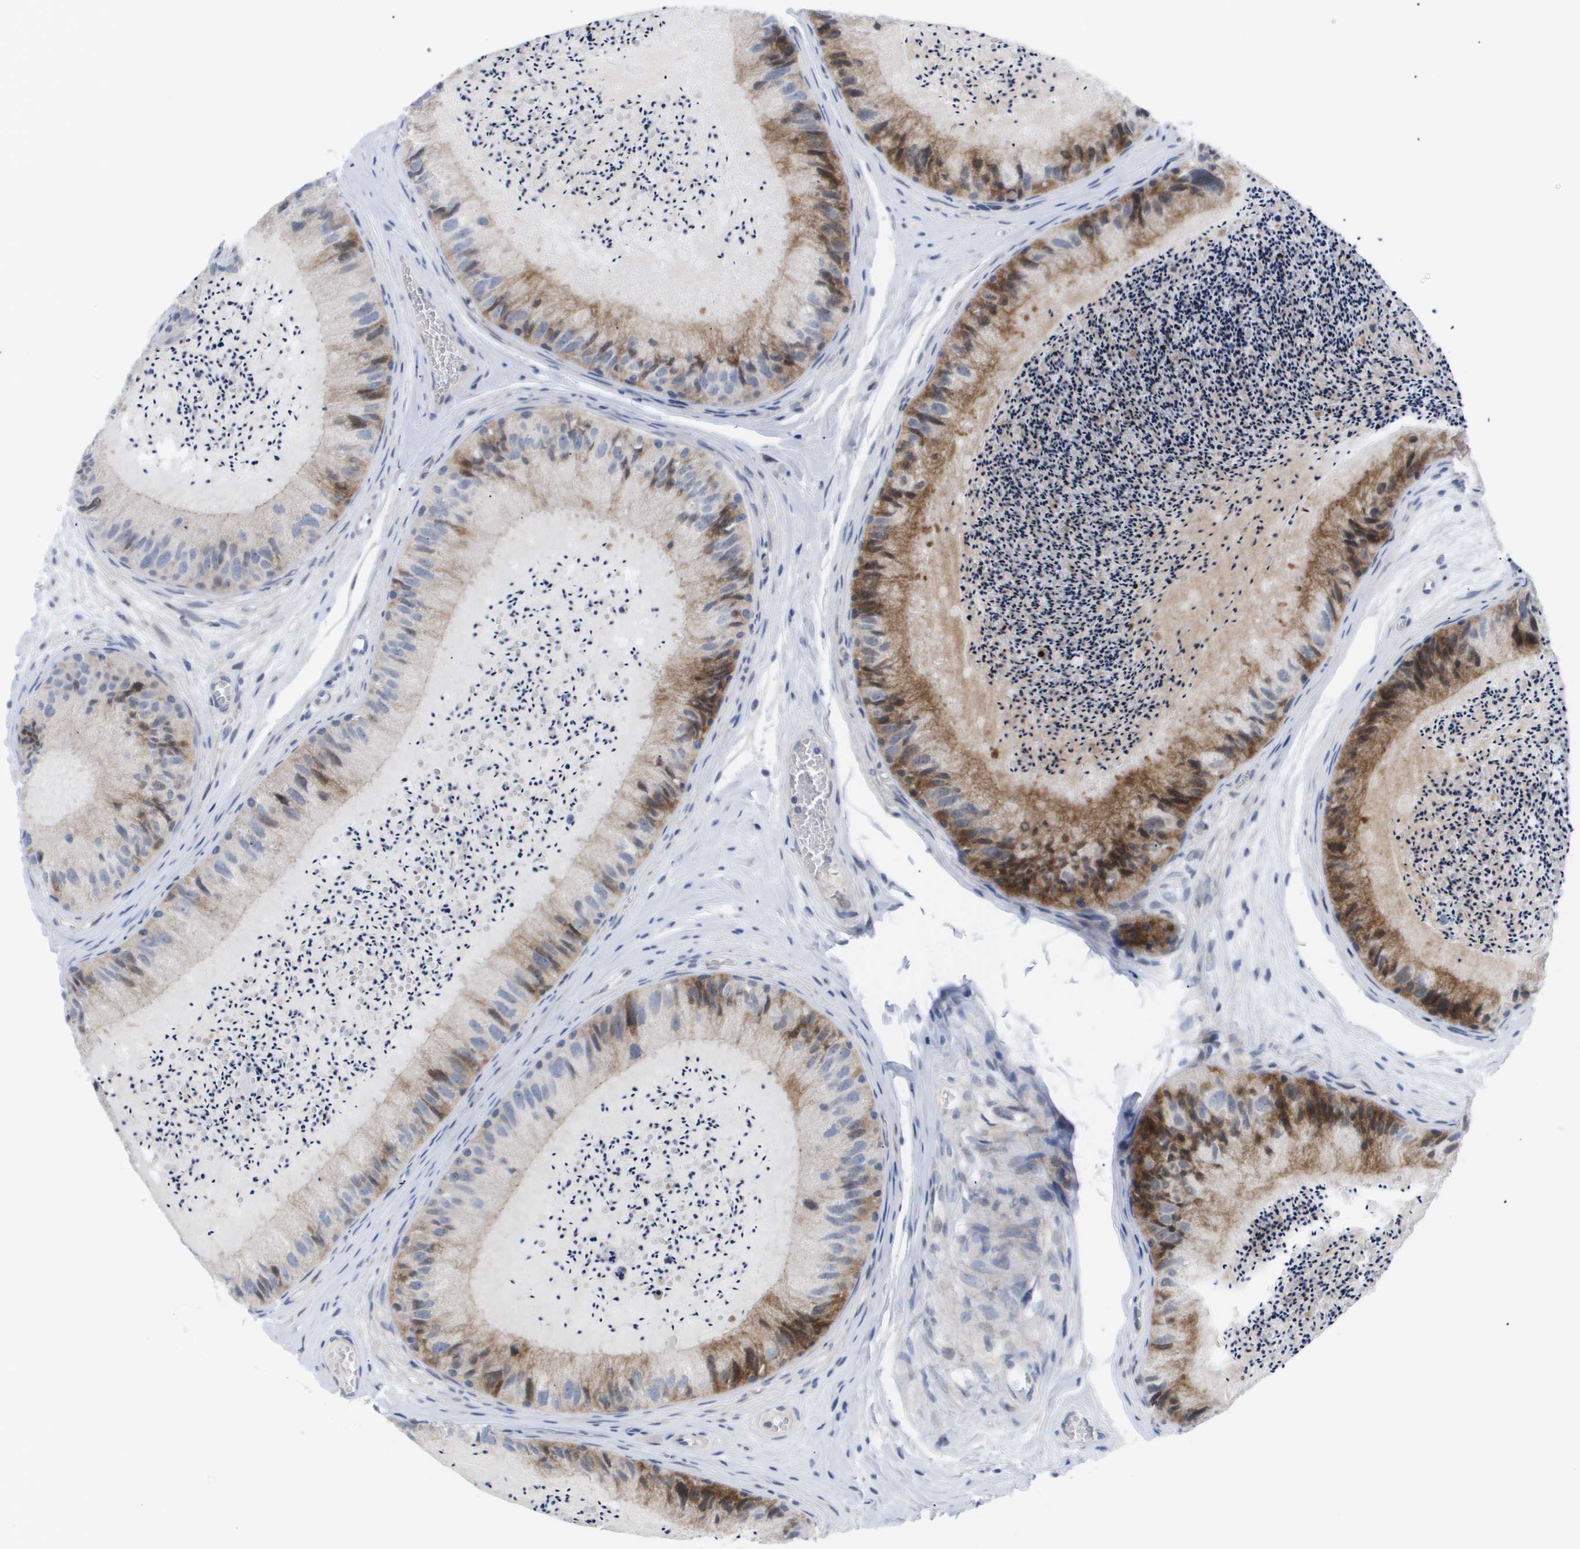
{"staining": {"intensity": "moderate", "quantity": "25%-75%", "location": "cytoplasmic/membranous"}, "tissue": "epididymis", "cell_type": "Glandular cells", "image_type": "normal", "snomed": [{"axis": "morphology", "description": "Normal tissue, NOS"}, {"axis": "topography", "description": "Epididymis"}], "caption": "IHC histopathology image of normal epididymis stained for a protein (brown), which shows medium levels of moderate cytoplasmic/membranous positivity in approximately 25%-75% of glandular cells.", "gene": "CAV3", "patient": {"sex": "male", "age": 31}}